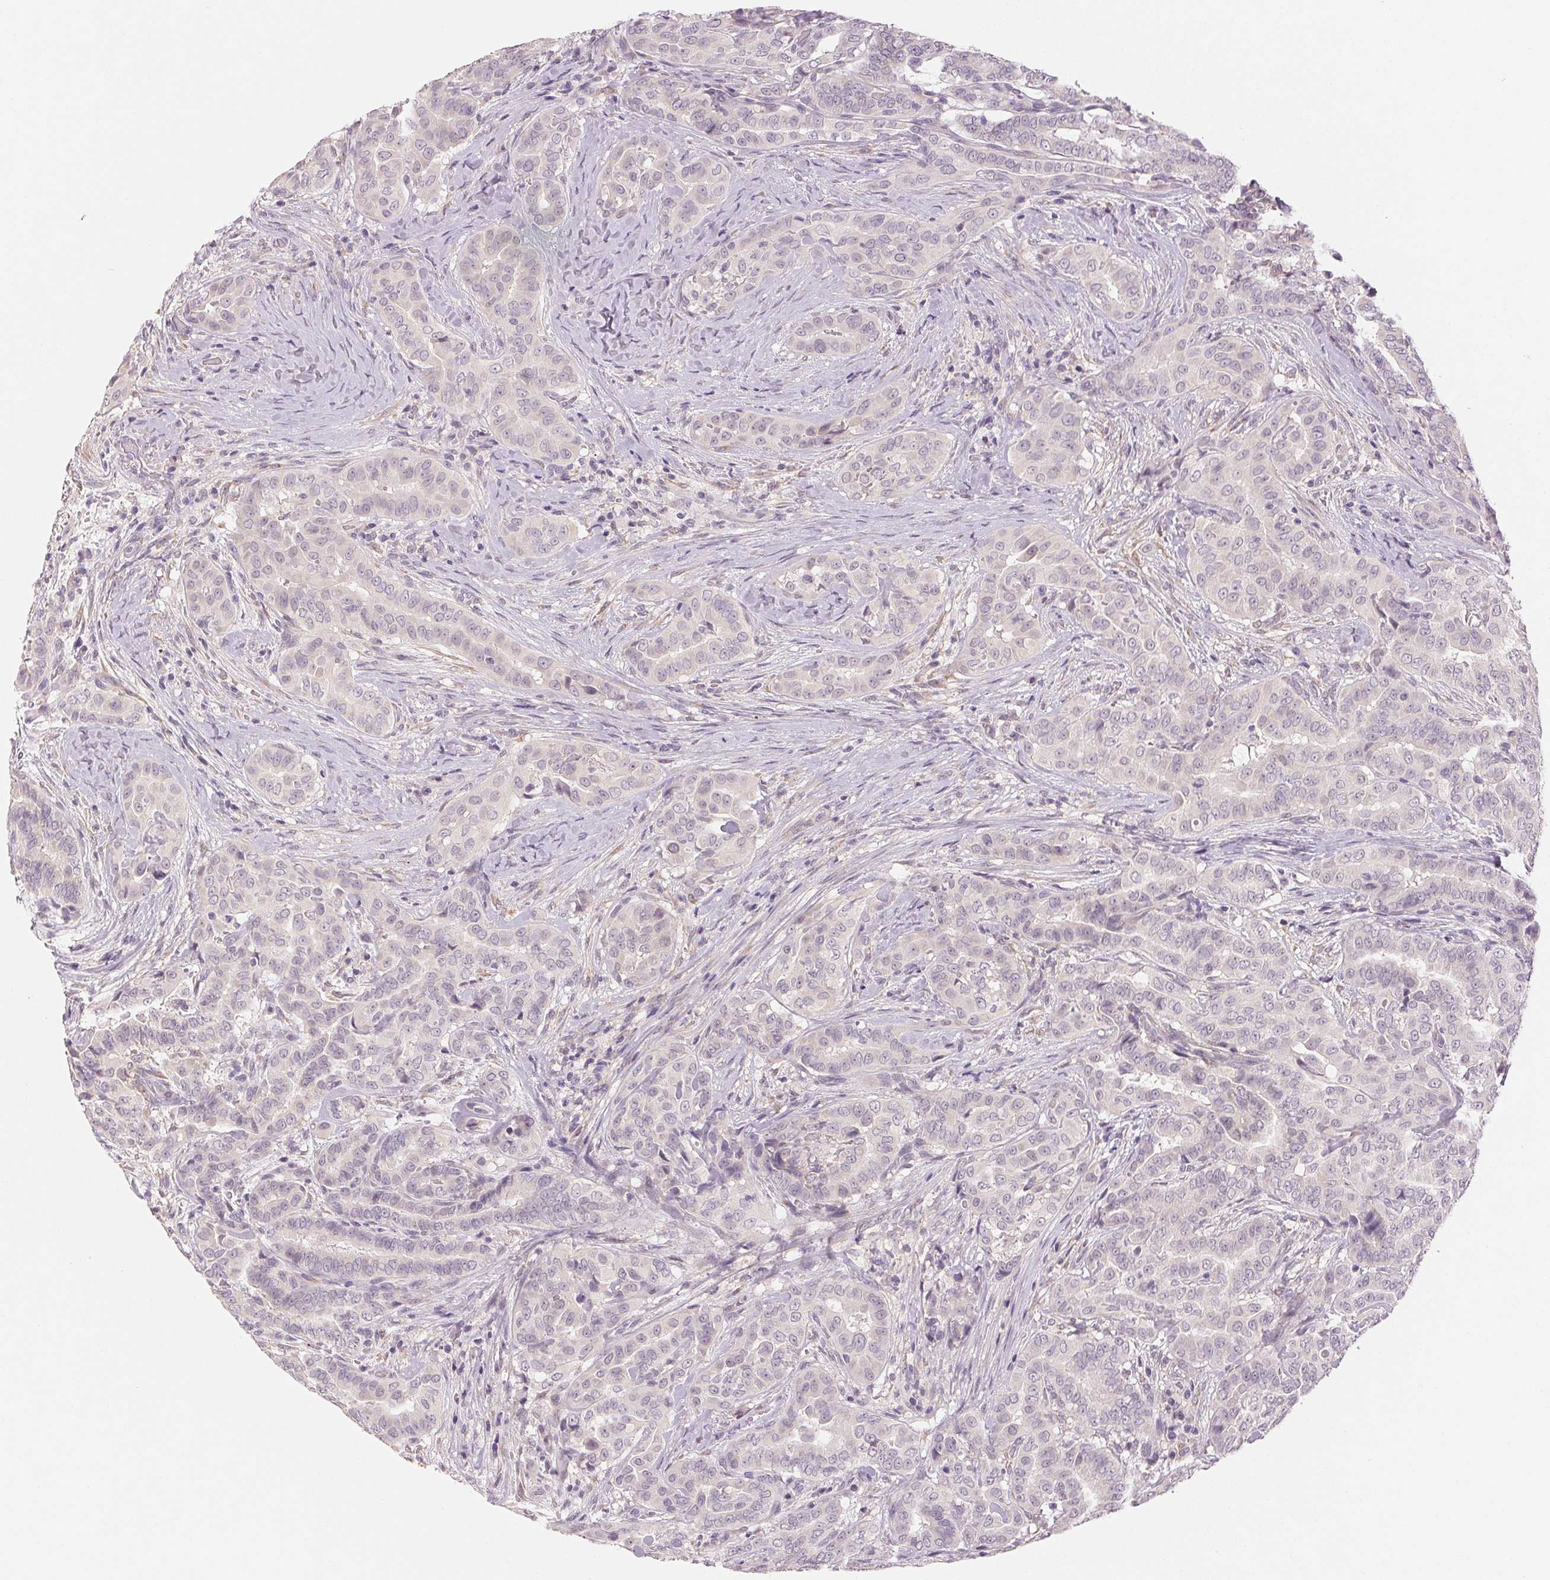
{"staining": {"intensity": "negative", "quantity": "none", "location": "none"}, "tissue": "thyroid cancer", "cell_type": "Tumor cells", "image_type": "cancer", "snomed": [{"axis": "morphology", "description": "Papillary adenocarcinoma, NOS"}, {"axis": "morphology", "description": "Papillary adenoma metastatic"}, {"axis": "topography", "description": "Thyroid gland"}], "caption": "A high-resolution image shows immunohistochemistry staining of thyroid cancer, which demonstrates no significant staining in tumor cells.", "gene": "MAP1LC3A", "patient": {"sex": "female", "age": 50}}